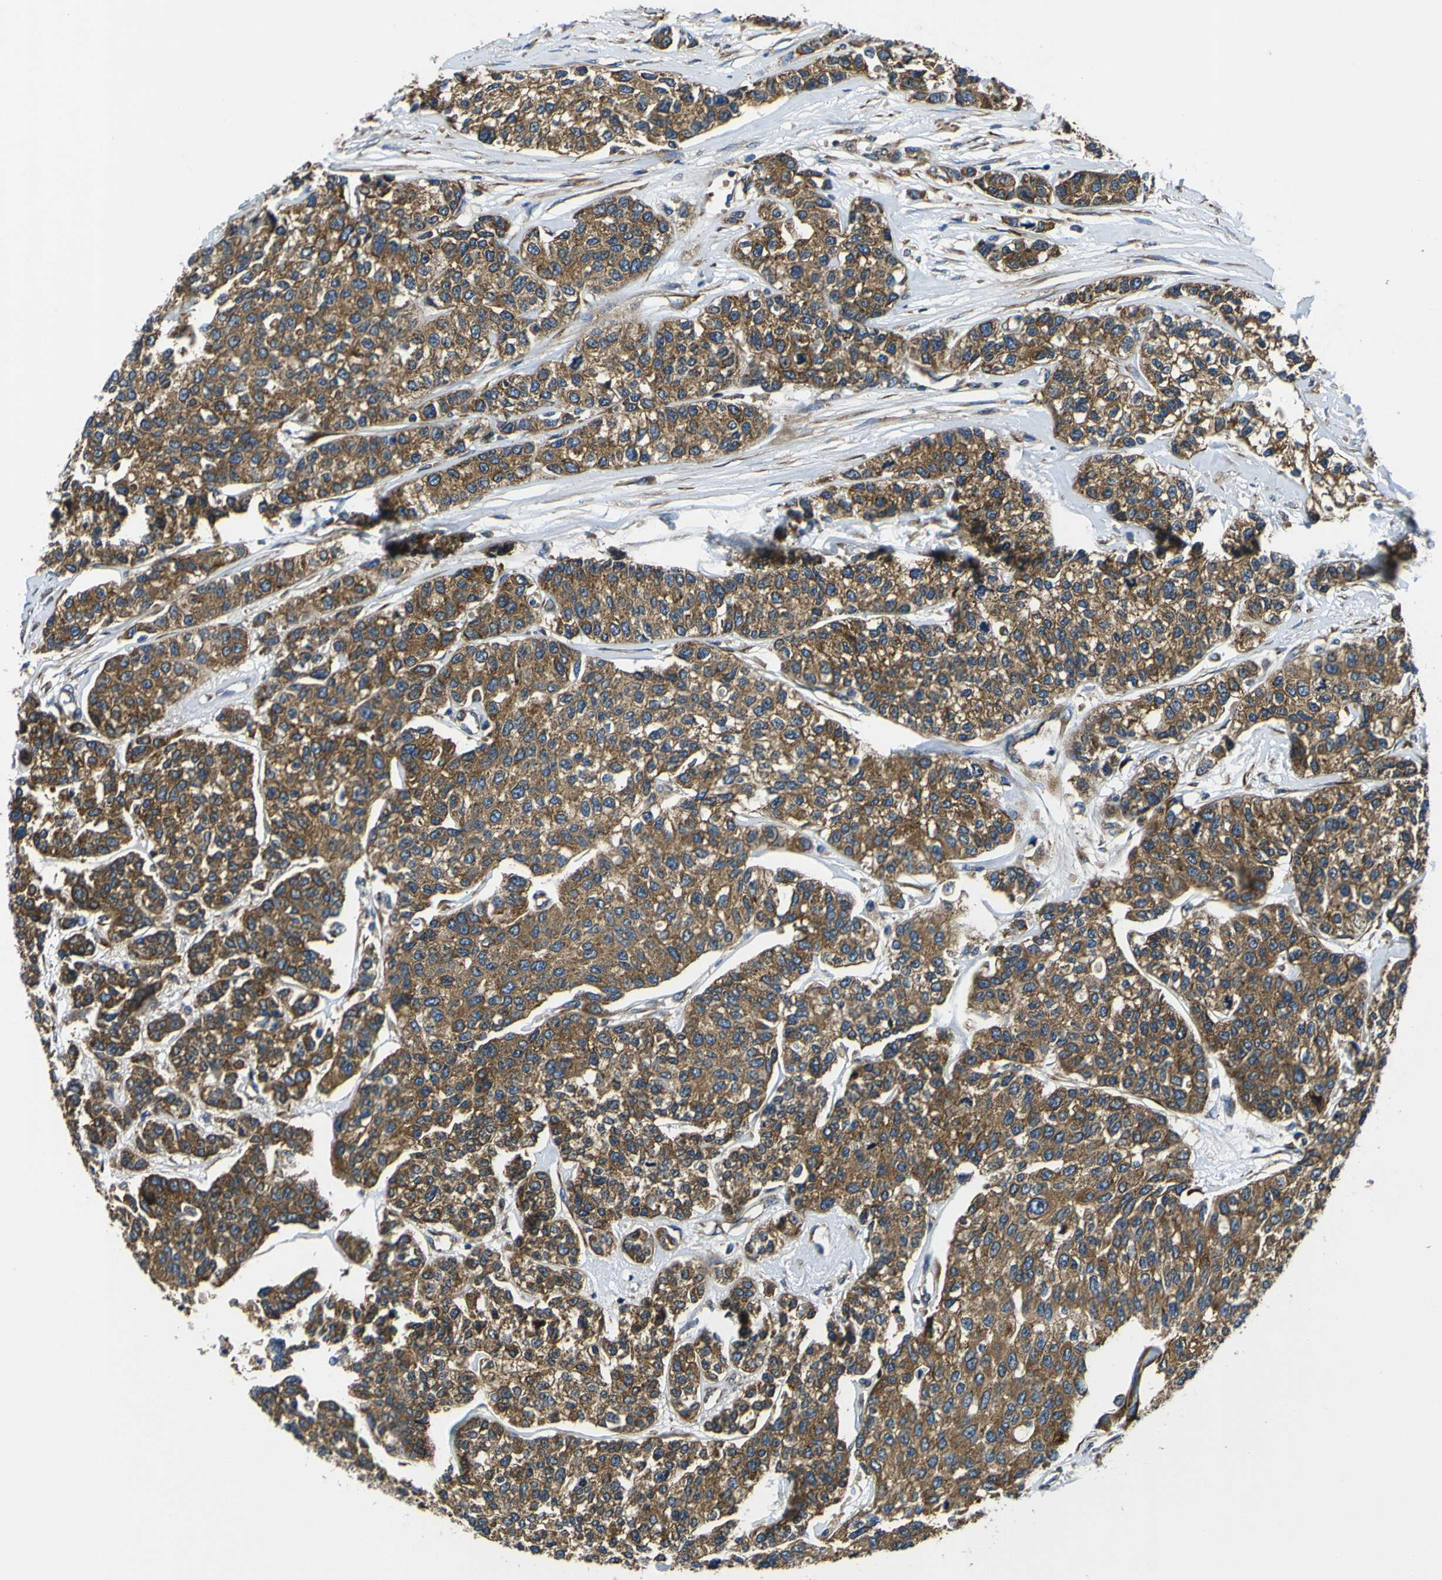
{"staining": {"intensity": "strong", "quantity": ">75%", "location": "cytoplasmic/membranous"}, "tissue": "breast cancer", "cell_type": "Tumor cells", "image_type": "cancer", "snomed": [{"axis": "morphology", "description": "Duct carcinoma"}, {"axis": "topography", "description": "Breast"}], "caption": "Breast cancer stained for a protein shows strong cytoplasmic/membranous positivity in tumor cells.", "gene": "RPSA", "patient": {"sex": "female", "age": 51}}